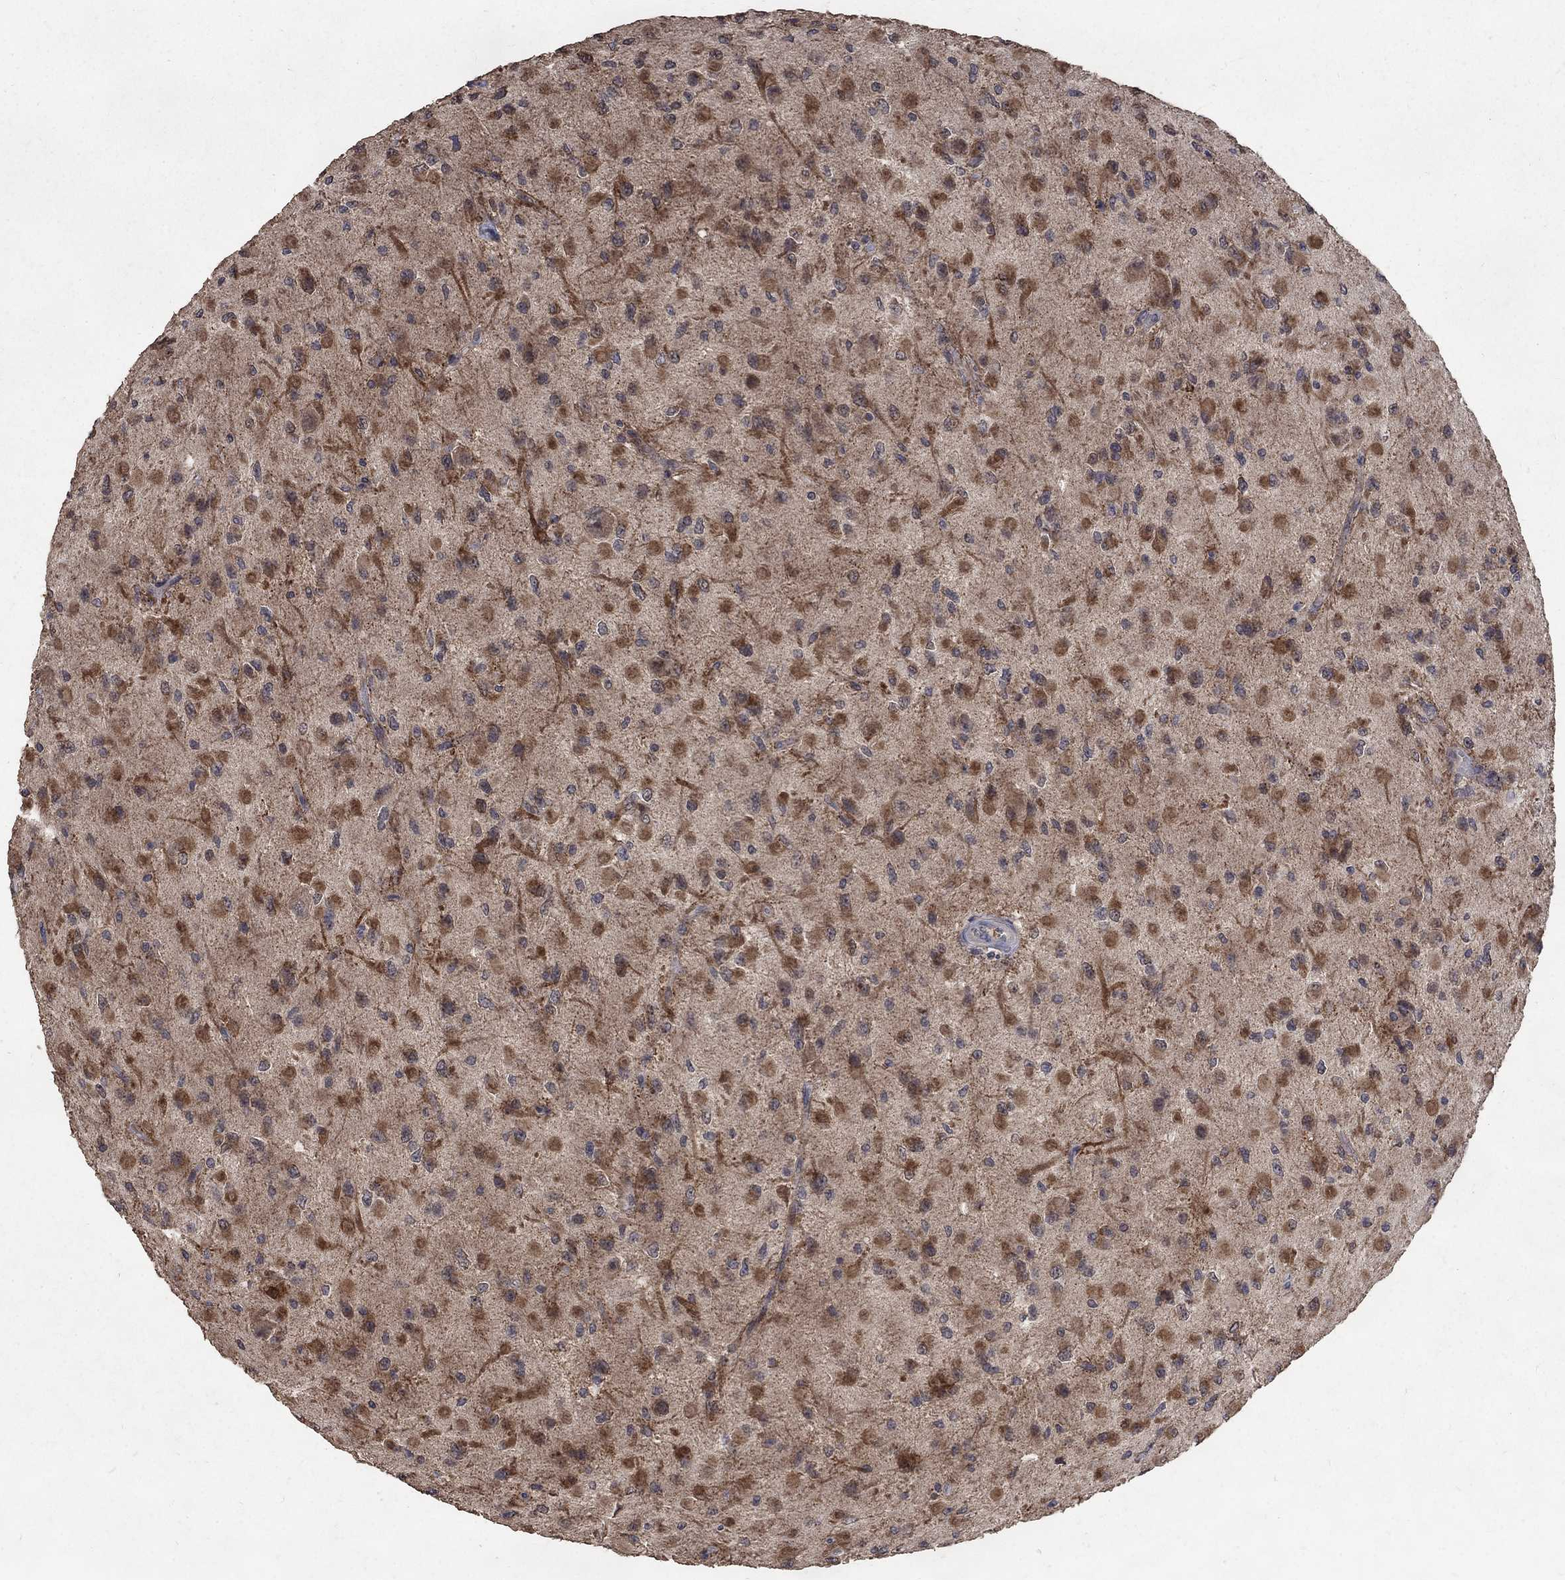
{"staining": {"intensity": "strong", "quantity": "25%-75%", "location": "cytoplasmic/membranous"}, "tissue": "glioma", "cell_type": "Tumor cells", "image_type": "cancer", "snomed": [{"axis": "morphology", "description": "Glioma, malignant, High grade"}, {"axis": "topography", "description": "Cerebral cortex"}], "caption": "Protein expression analysis of malignant glioma (high-grade) demonstrates strong cytoplasmic/membranous expression in approximately 25%-75% of tumor cells. (brown staining indicates protein expression, while blue staining denotes nuclei).", "gene": "C17orf75", "patient": {"sex": "male", "age": 35}}